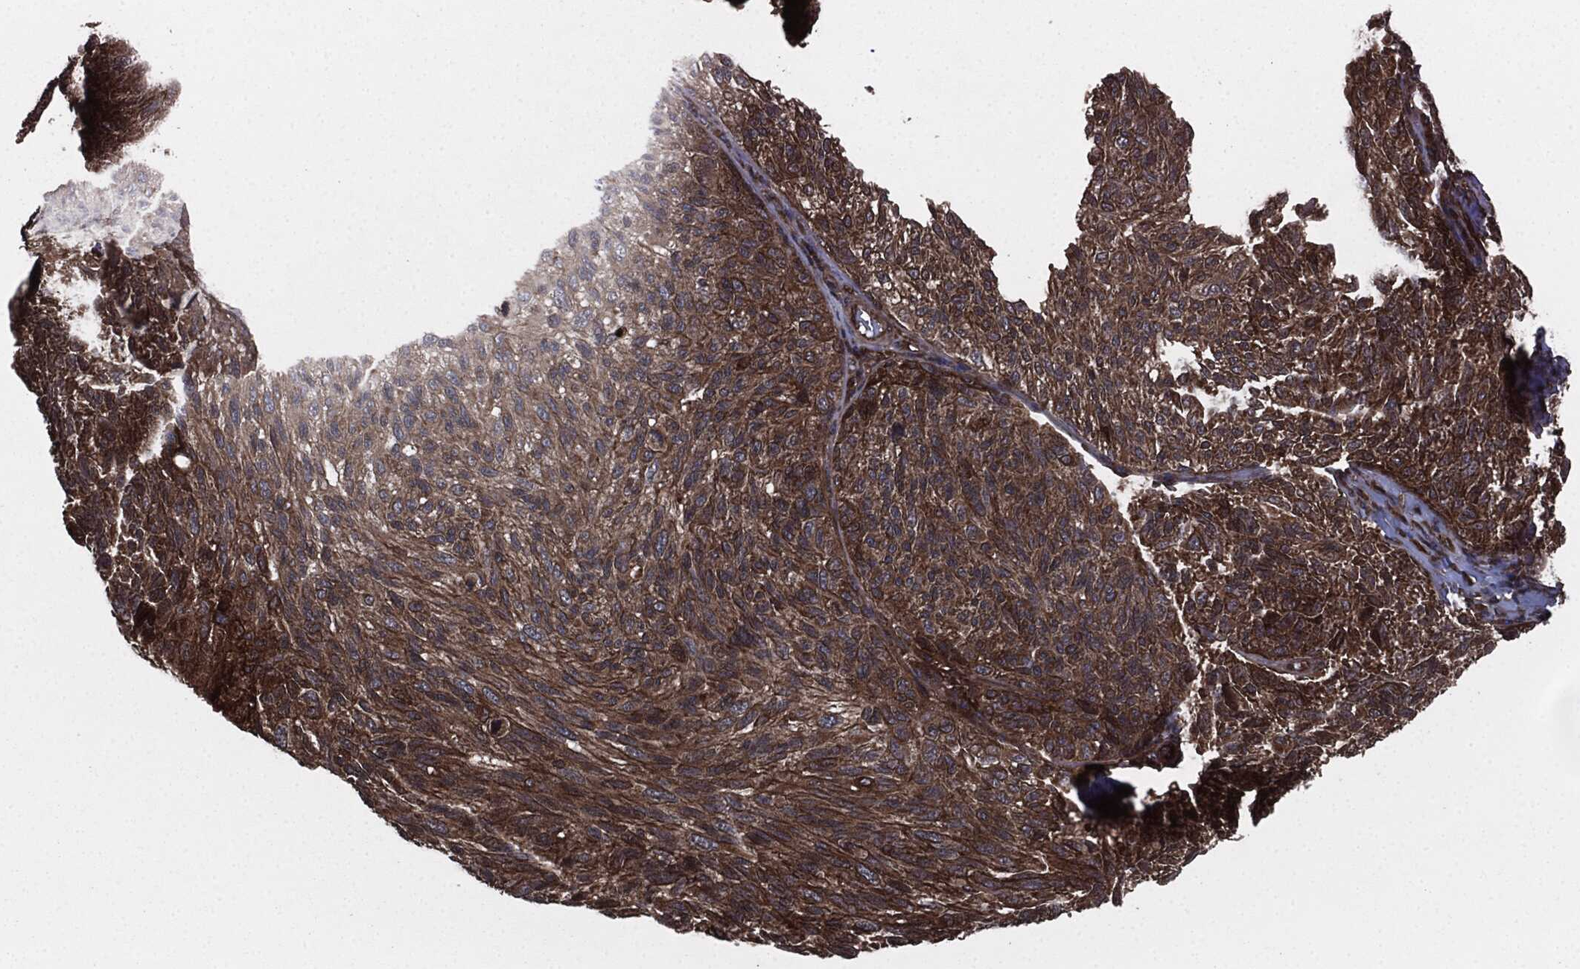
{"staining": {"intensity": "moderate", "quantity": ">75%", "location": "cytoplasmic/membranous"}, "tissue": "melanoma", "cell_type": "Tumor cells", "image_type": "cancer", "snomed": [{"axis": "morphology", "description": "Malignant melanoma, NOS"}, {"axis": "topography", "description": "Skin"}], "caption": "Moderate cytoplasmic/membranous protein positivity is seen in approximately >75% of tumor cells in melanoma. (Brightfield microscopy of DAB IHC at high magnification).", "gene": "RAP1GDS1", "patient": {"sex": "female", "age": 73}}